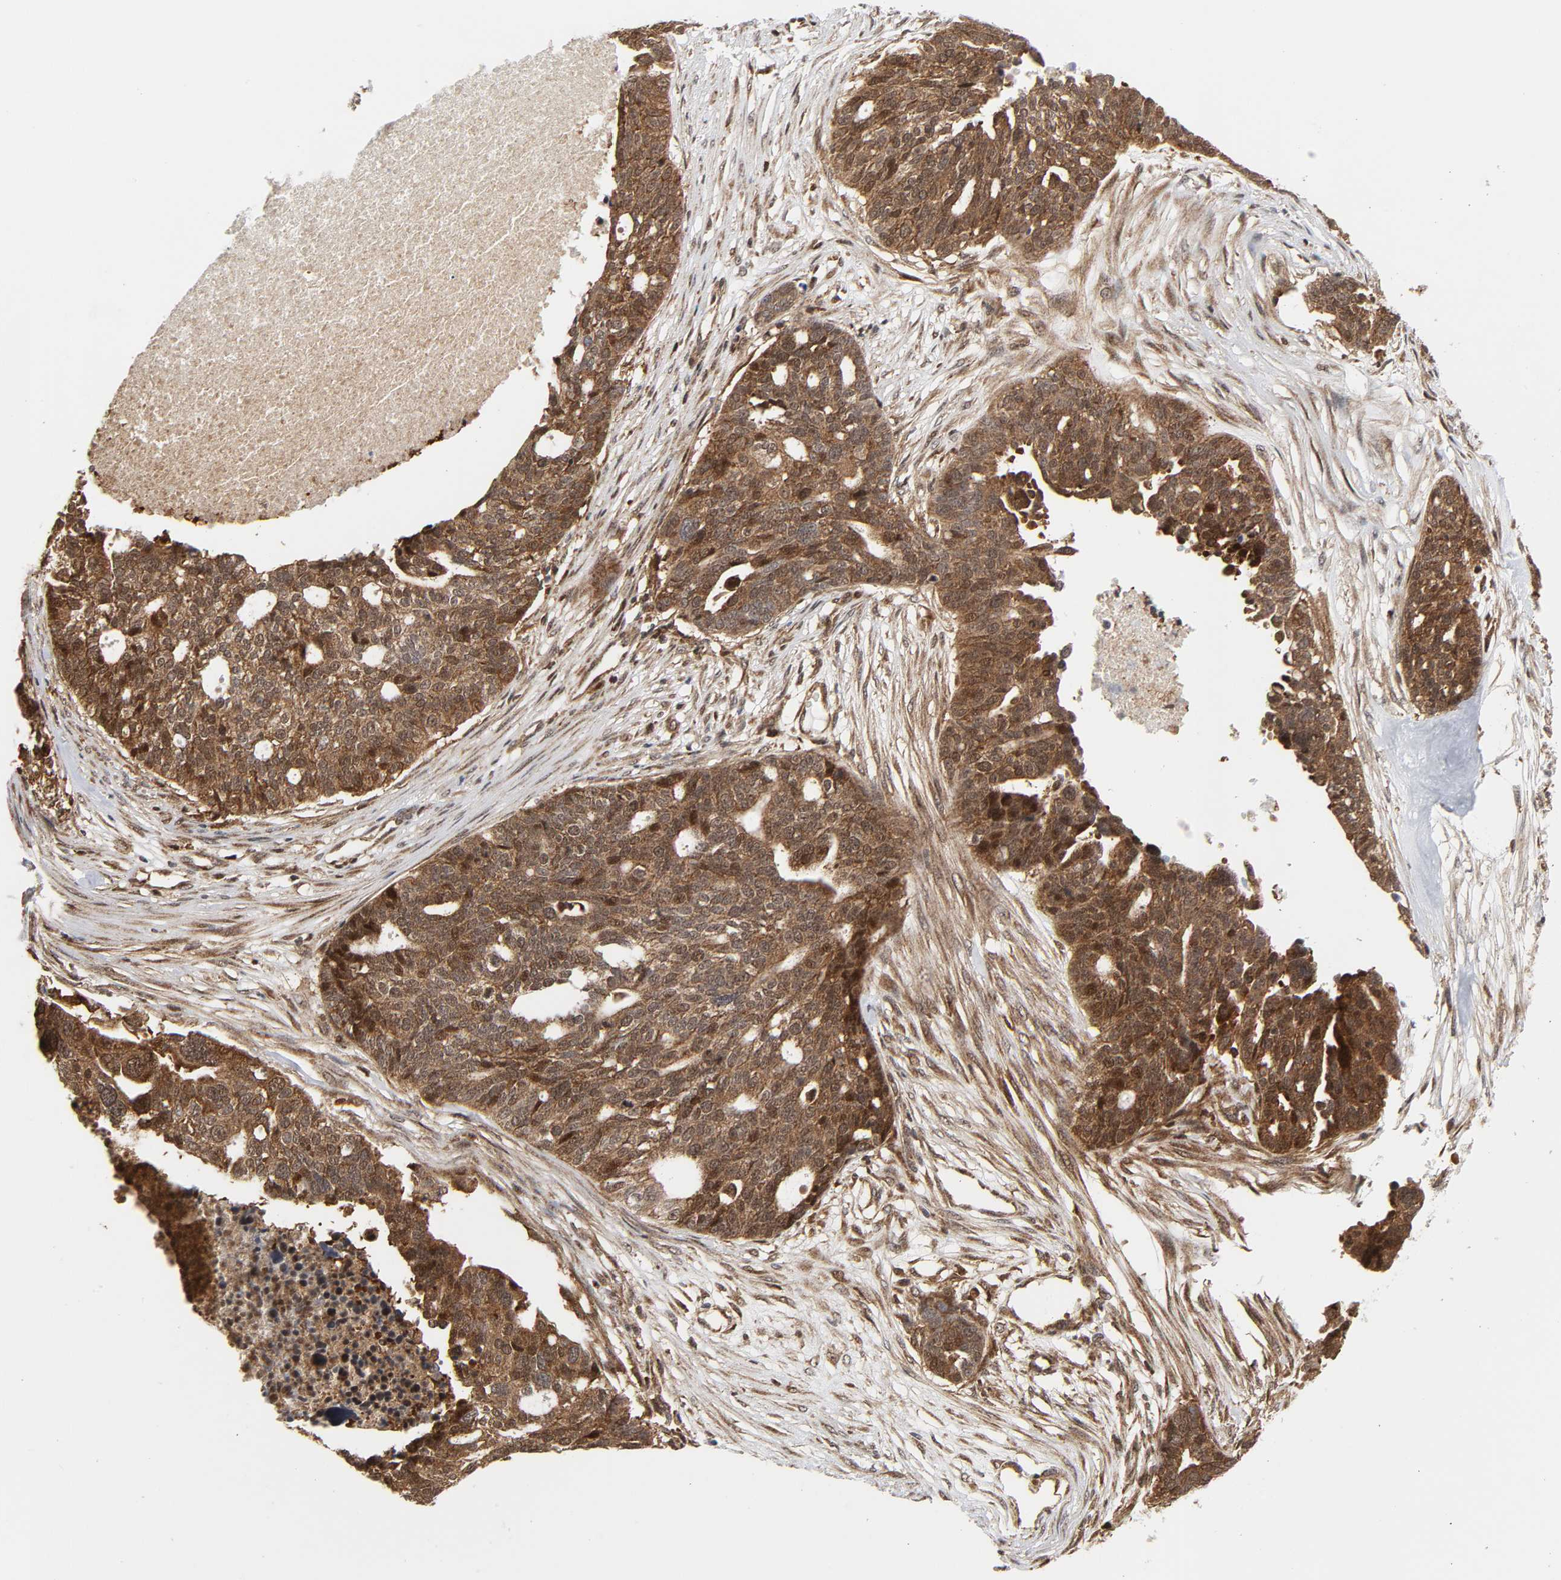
{"staining": {"intensity": "moderate", "quantity": ">75%", "location": "cytoplasmic/membranous"}, "tissue": "ovarian cancer", "cell_type": "Tumor cells", "image_type": "cancer", "snomed": [{"axis": "morphology", "description": "Cystadenocarcinoma, serous, NOS"}, {"axis": "topography", "description": "Ovary"}], "caption": "Immunohistochemical staining of human ovarian serous cystadenocarcinoma reveals medium levels of moderate cytoplasmic/membranous protein expression in approximately >75% of tumor cells.", "gene": "MAPK1", "patient": {"sex": "female", "age": 59}}